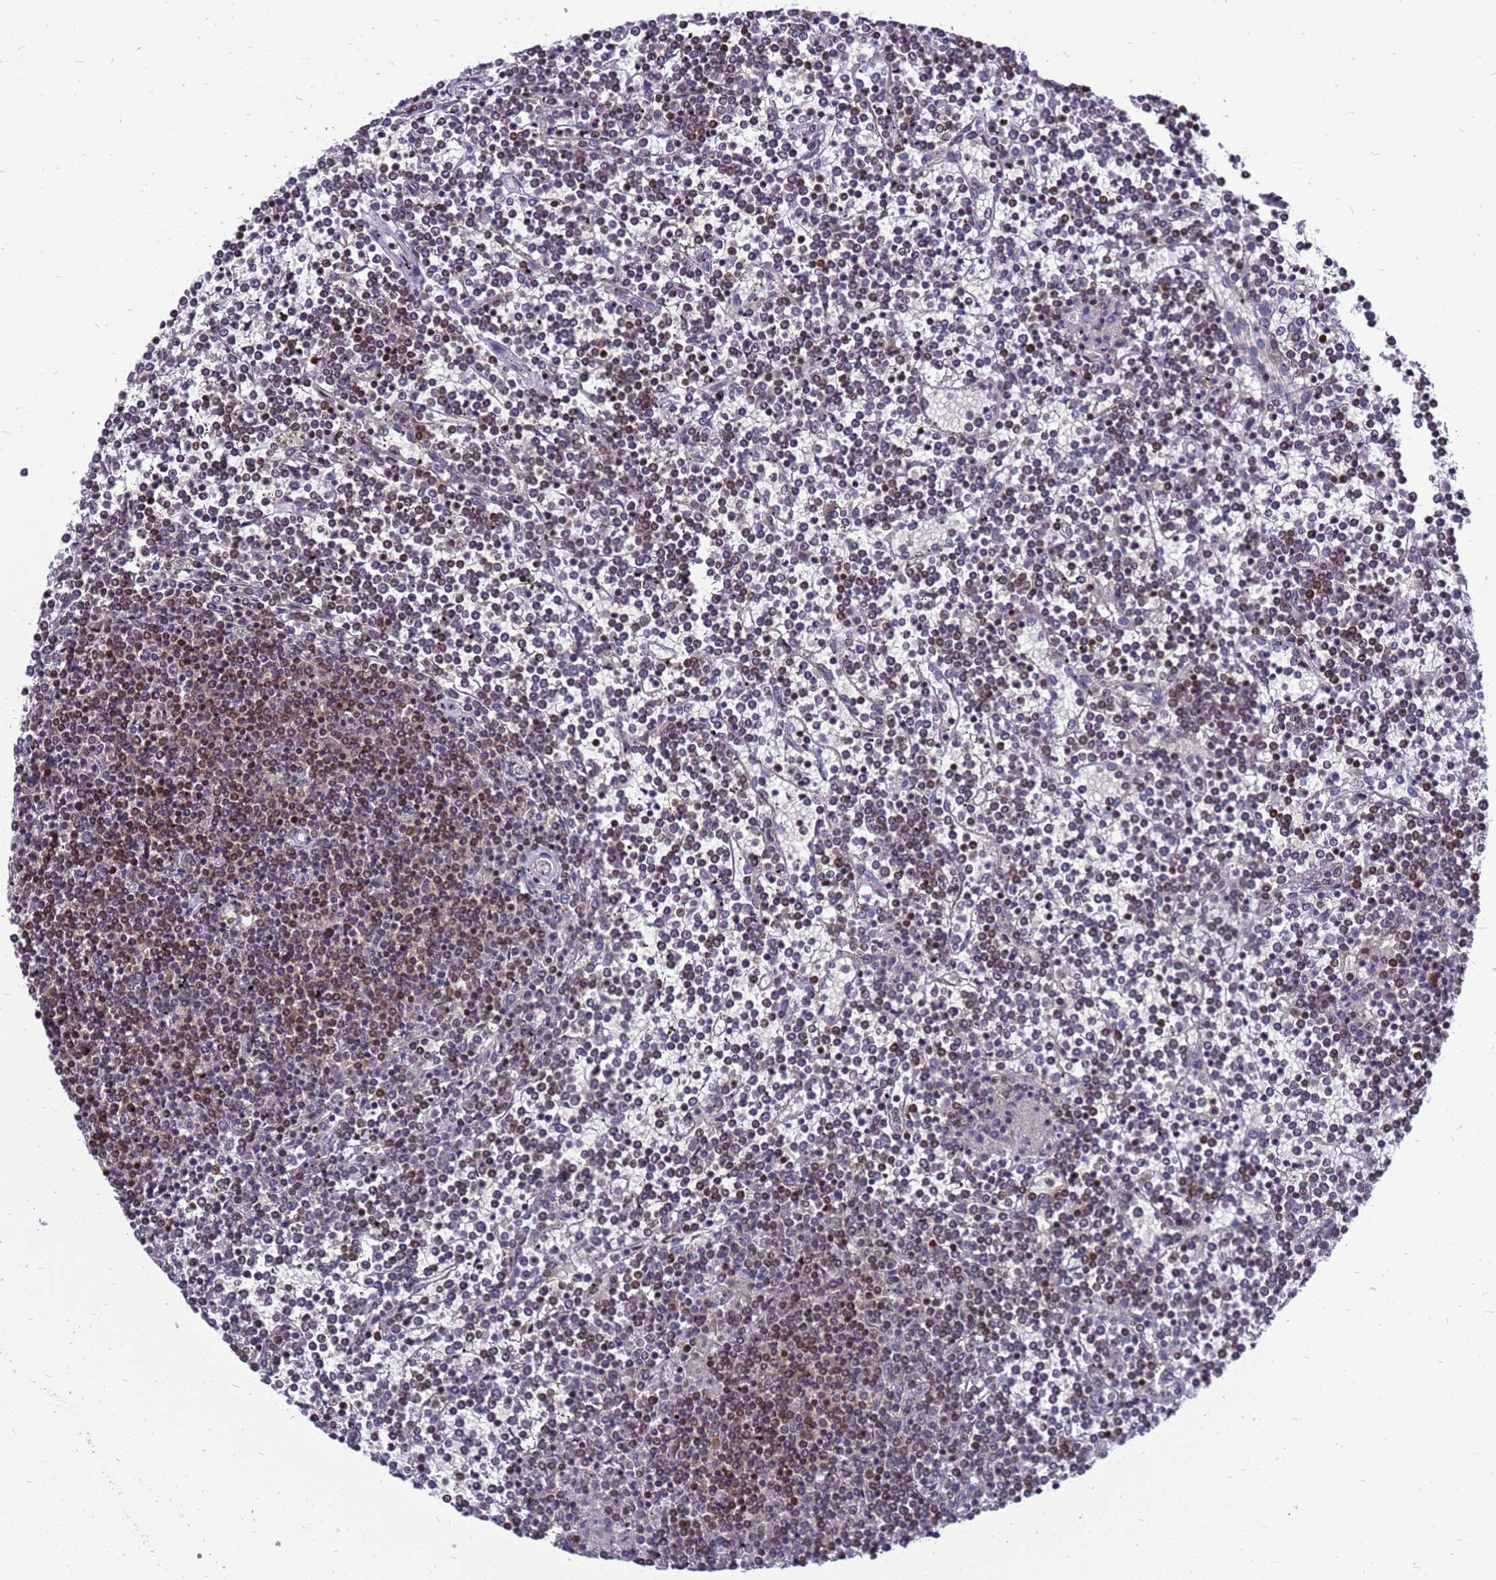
{"staining": {"intensity": "moderate", "quantity": "25%-75%", "location": "cytoplasmic/membranous"}, "tissue": "lymphoma", "cell_type": "Tumor cells", "image_type": "cancer", "snomed": [{"axis": "morphology", "description": "Malignant lymphoma, non-Hodgkin's type, Low grade"}, {"axis": "topography", "description": "Spleen"}], "caption": "Immunohistochemistry (IHC) (DAB) staining of human malignant lymphoma, non-Hodgkin's type (low-grade) demonstrates moderate cytoplasmic/membranous protein positivity in approximately 25%-75% of tumor cells. The staining was performed using DAB (3,3'-diaminobenzidine) to visualize the protein expression in brown, while the nuclei were stained in blue with hematoxylin (Magnification: 20x).", "gene": "CMC4", "patient": {"sex": "female", "age": 19}}